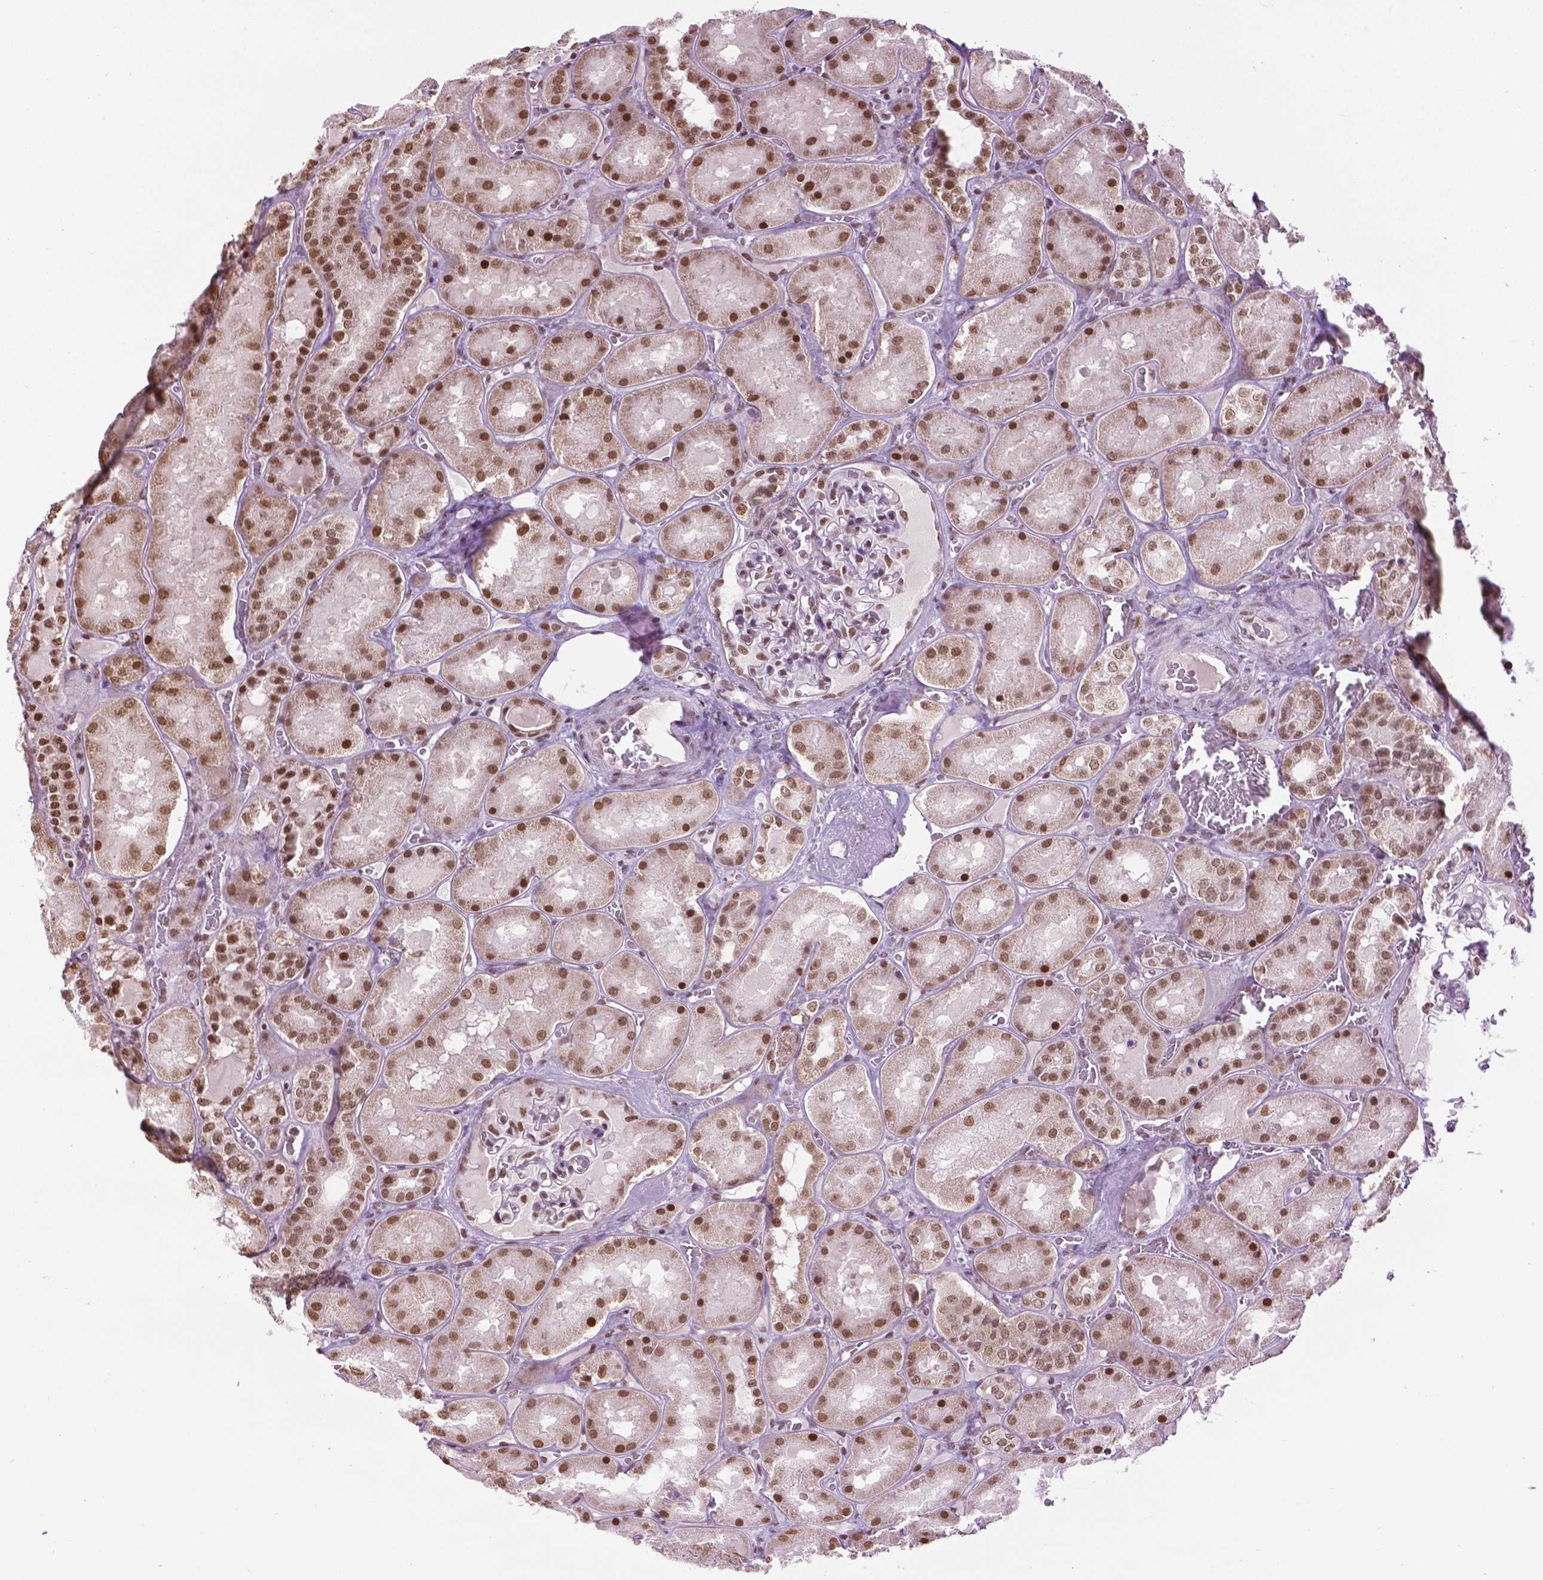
{"staining": {"intensity": "strong", "quantity": "25%-75%", "location": "nuclear"}, "tissue": "kidney", "cell_type": "Cells in glomeruli", "image_type": "normal", "snomed": [{"axis": "morphology", "description": "Normal tissue, NOS"}, {"axis": "topography", "description": "Kidney"}], "caption": "This is a photomicrograph of immunohistochemistry staining of unremarkable kidney, which shows strong positivity in the nuclear of cells in glomeruli.", "gene": "COL23A1", "patient": {"sex": "male", "age": 73}}